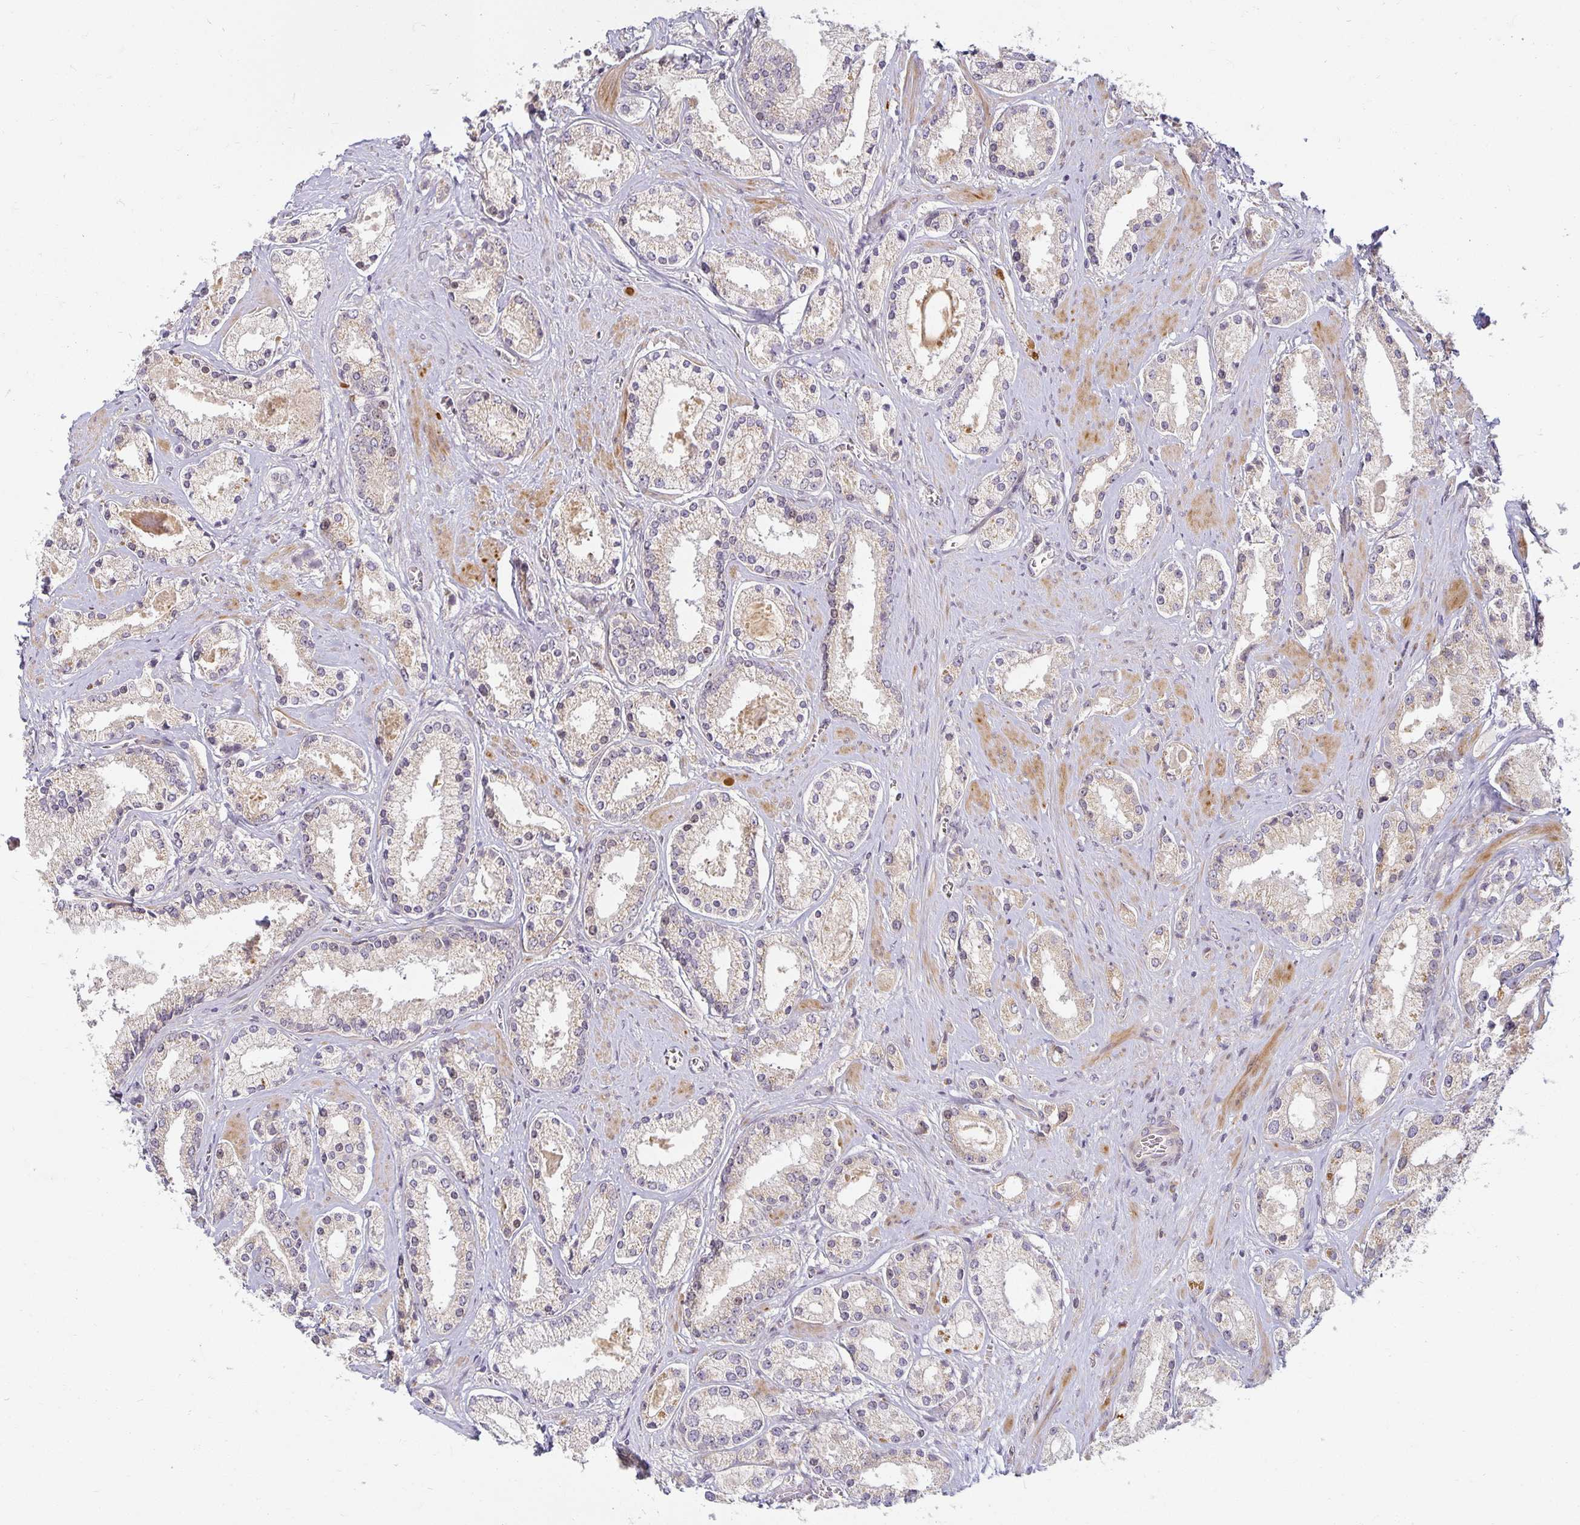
{"staining": {"intensity": "weak", "quantity": "<25%", "location": "cytoplasmic/membranous"}, "tissue": "prostate cancer", "cell_type": "Tumor cells", "image_type": "cancer", "snomed": [{"axis": "morphology", "description": "Adenocarcinoma, High grade"}, {"axis": "topography", "description": "Prostate"}], "caption": "Immunohistochemical staining of high-grade adenocarcinoma (prostate) demonstrates no significant positivity in tumor cells.", "gene": "EHF", "patient": {"sex": "male", "age": 67}}